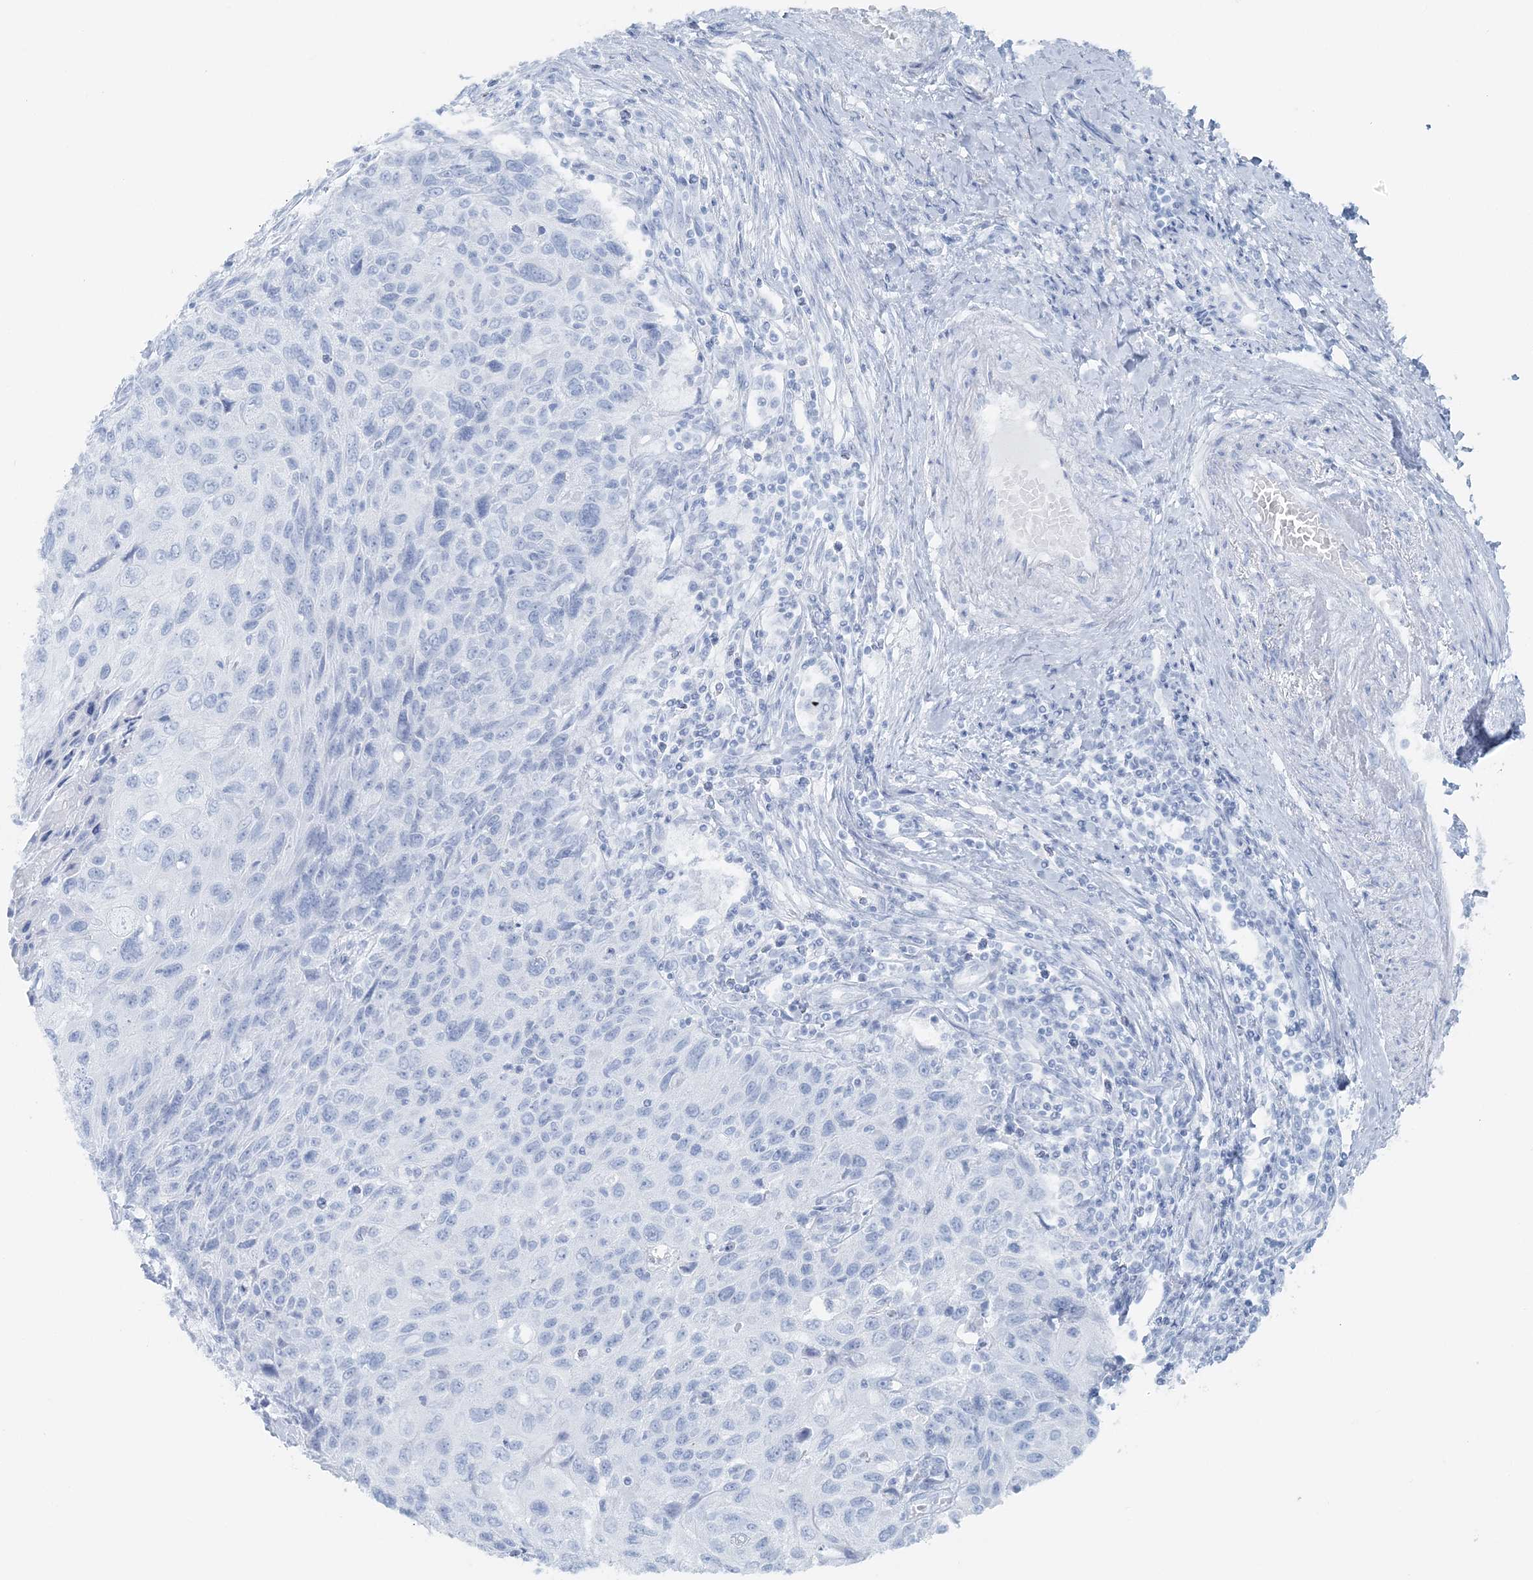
{"staining": {"intensity": "negative", "quantity": "none", "location": "none"}, "tissue": "cervical cancer", "cell_type": "Tumor cells", "image_type": "cancer", "snomed": [{"axis": "morphology", "description": "Squamous cell carcinoma, NOS"}, {"axis": "topography", "description": "Cervix"}], "caption": "IHC of human squamous cell carcinoma (cervical) displays no staining in tumor cells. Brightfield microscopy of immunohistochemistry stained with DAB (3,3'-diaminobenzidine) (brown) and hematoxylin (blue), captured at high magnification.", "gene": "ATP11A", "patient": {"sex": "female", "age": 70}}